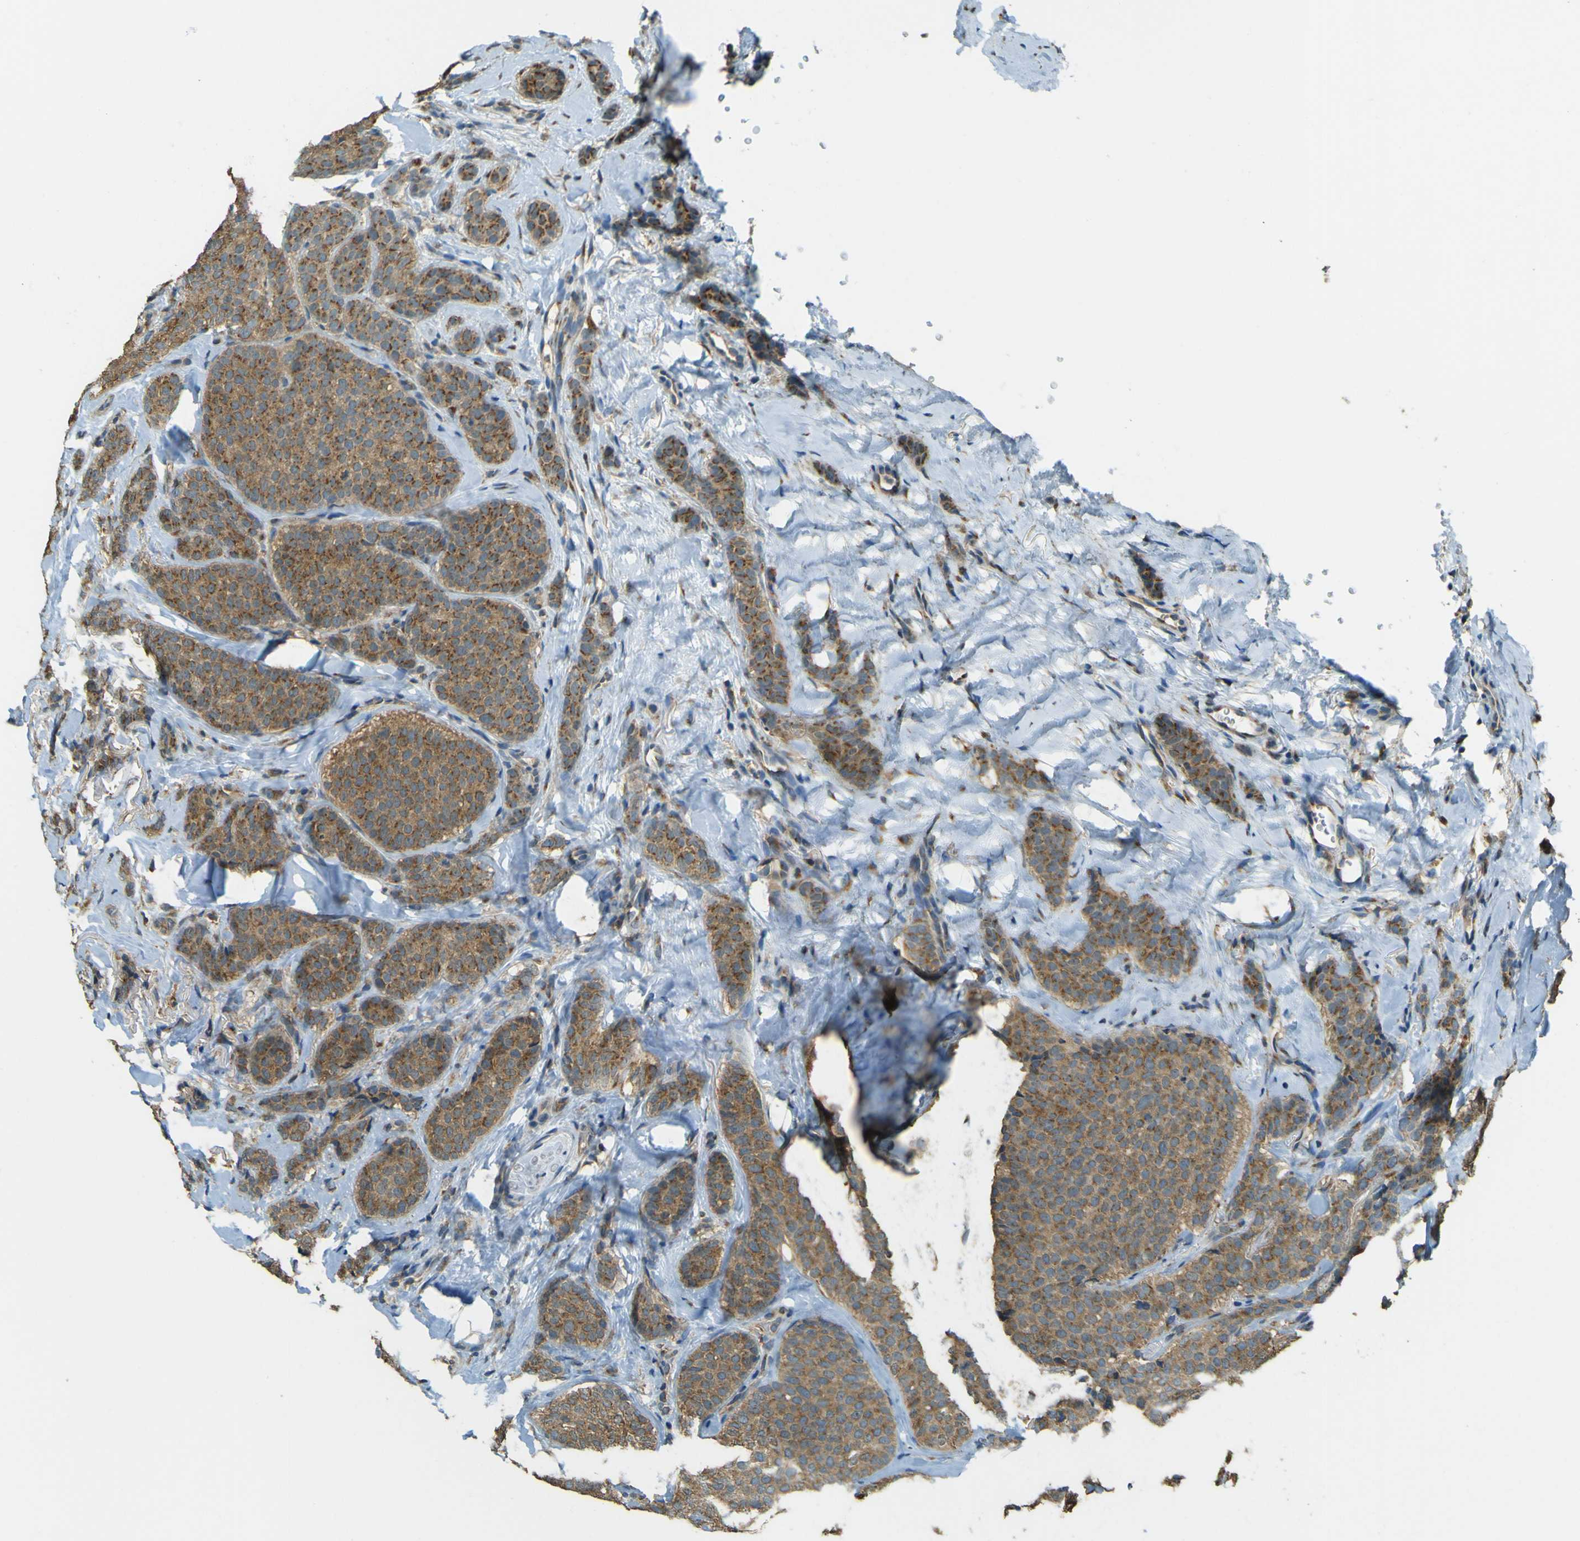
{"staining": {"intensity": "strong", "quantity": ">75%", "location": "cytoplasmic/membranous"}, "tissue": "breast cancer", "cell_type": "Tumor cells", "image_type": "cancer", "snomed": [{"axis": "morphology", "description": "Lobular carcinoma"}, {"axis": "topography", "description": "Skin"}, {"axis": "topography", "description": "Breast"}], "caption": "Tumor cells reveal high levels of strong cytoplasmic/membranous positivity in about >75% of cells in lobular carcinoma (breast).", "gene": "GOLGA1", "patient": {"sex": "female", "age": 46}}